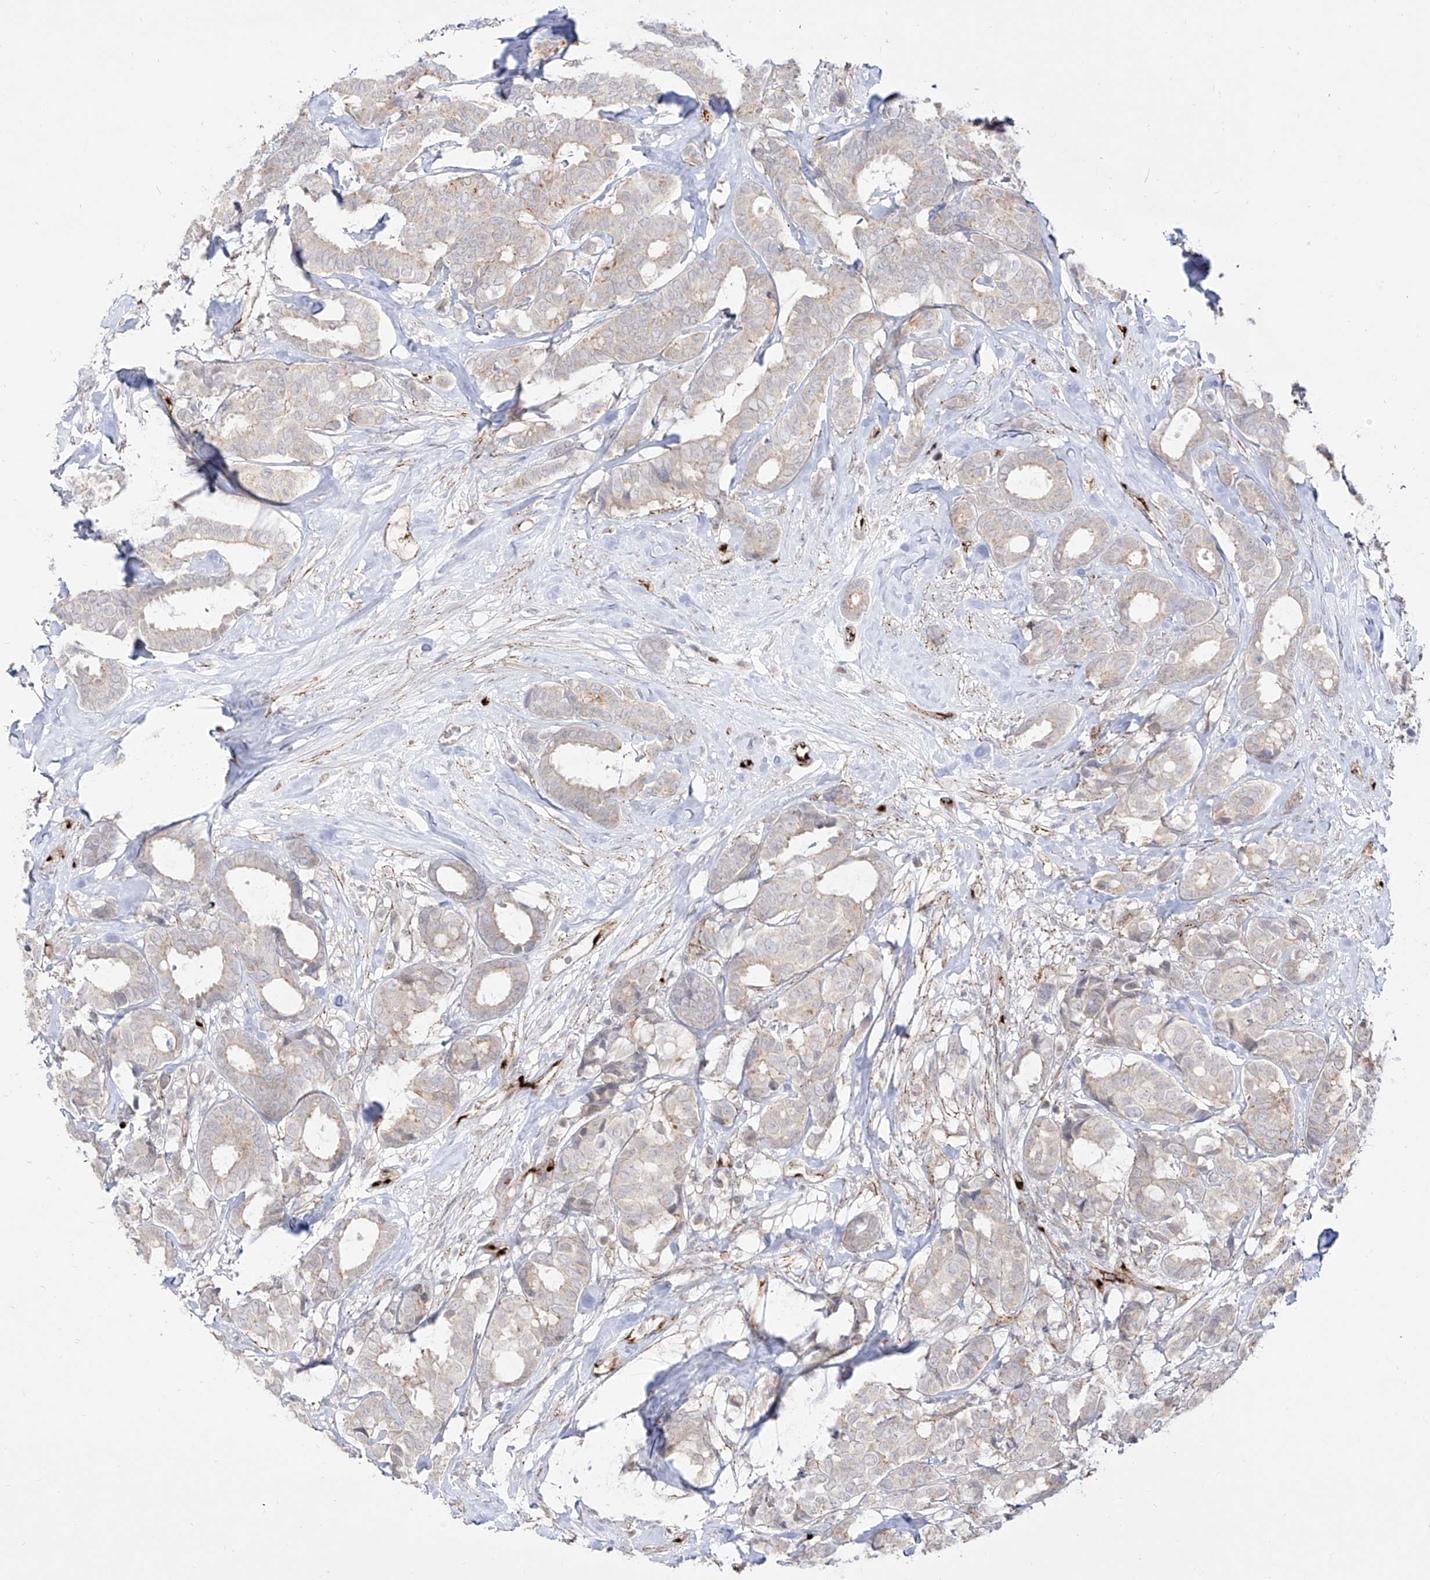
{"staining": {"intensity": "moderate", "quantity": "<25%", "location": "cytoplasmic/membranous"}, "tissue": "breast cancer", "cell_type": "Tumor cells", "image_type": "cancer", "snomed": [{"axis": "morphology", "description": "Duct carcinoma"}, {"axis": "topography", "description": "Breast"}], "caption": "IHC (DAB (3,3'-diaminobenzidine)) staining of human breast invasive ductal carcinoma exhibits moderate cytoplasmic/membranous protein expression in about <25% of tumor cells.", "gene": "ZGRF1", "patient": {"sex": "female", "age": 87}}